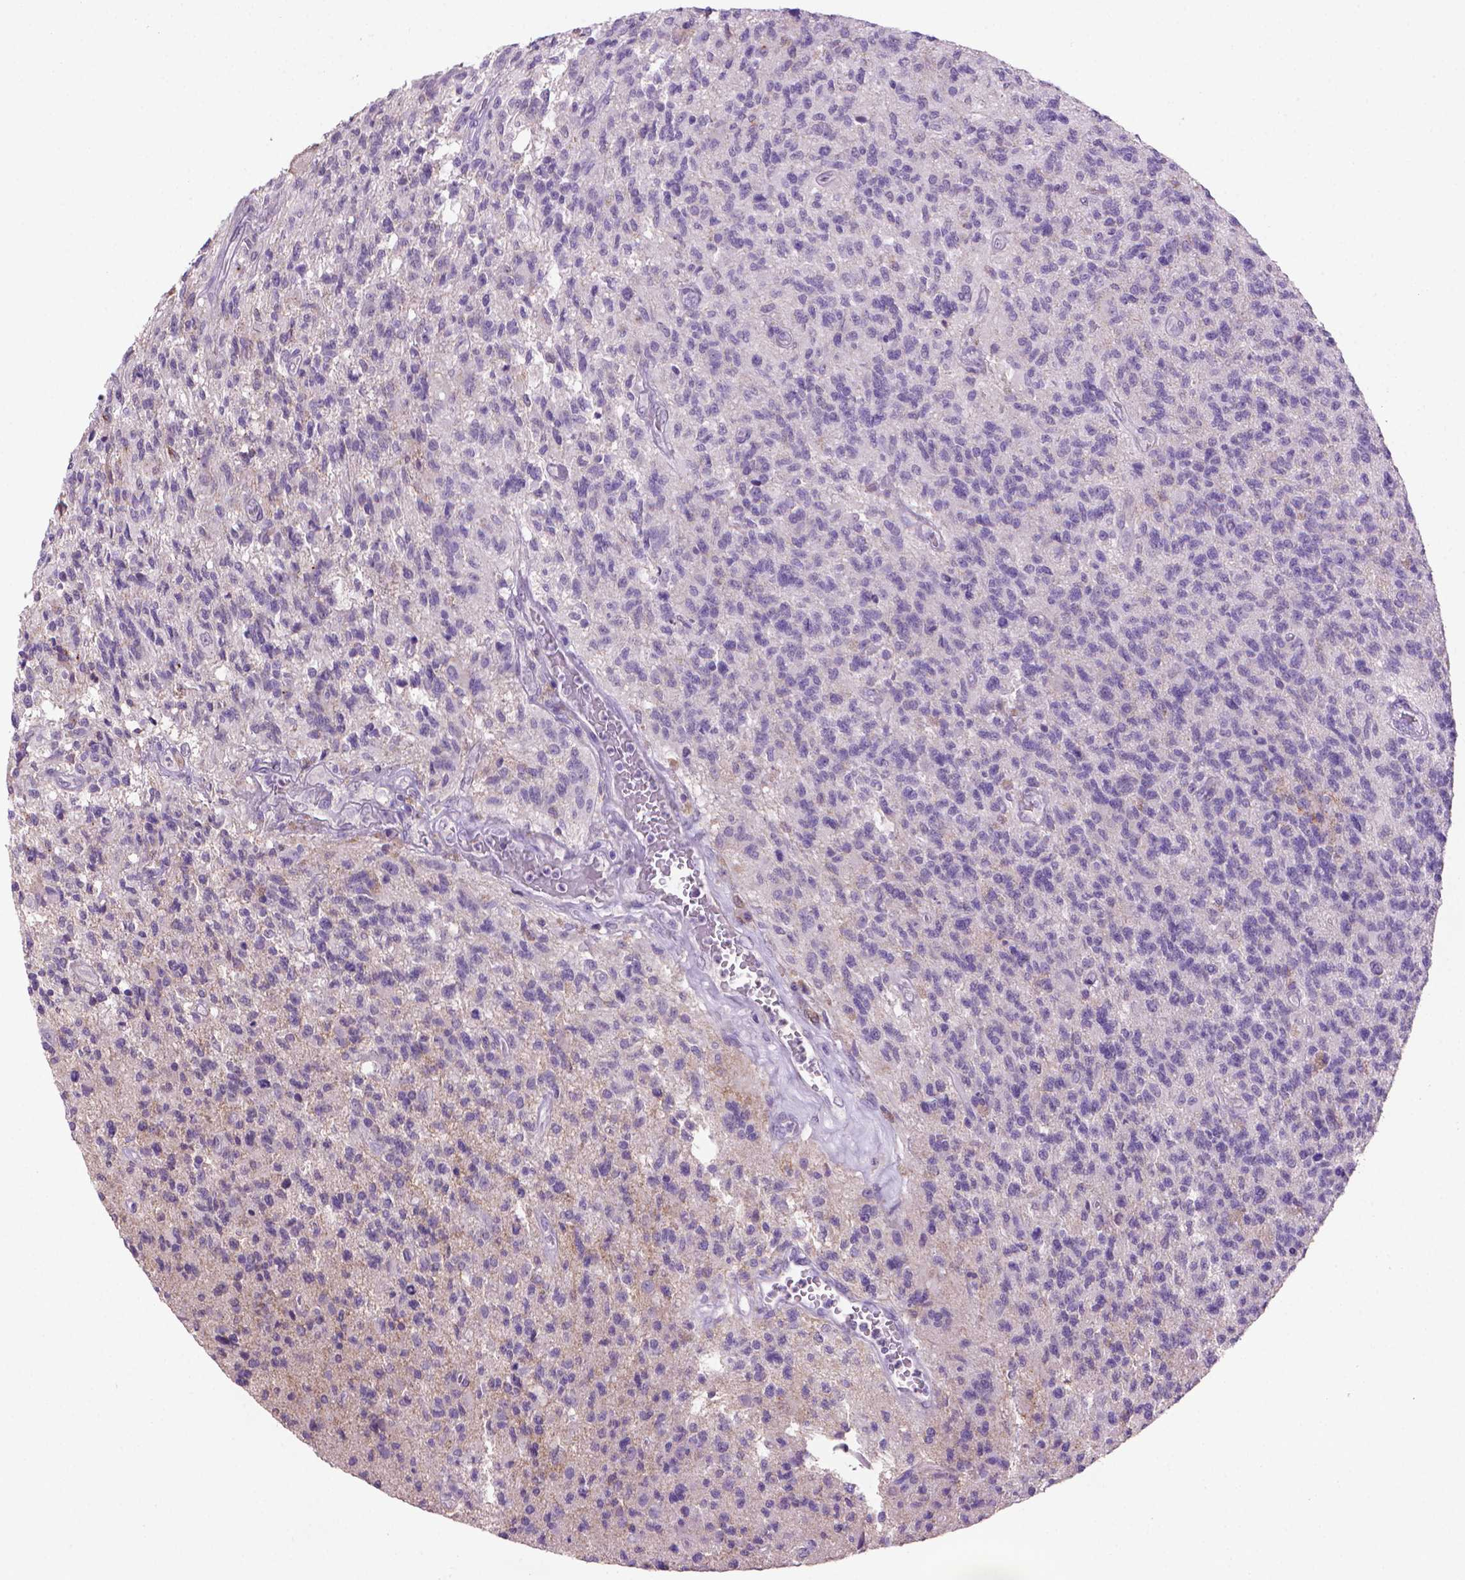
{"staining": {"intensity": "negative", "quantity": "none", "location": "none"}, "tissue": "glioma", "cell_type": "Tumor cells", "image_type": "cancer", "snomed": [{"axis": "morphology", "description": "Glioma, malignant, High grade"}, {"axis": "topography", "description": "Brain"}], "caption": "High power microscopy image of an immunohistochemistry micrograph of glioma, revealing no significant expression in tumor cells. Nuclei are stained in blue.", "gene": "MUC1", "patient": {"sex": "male", "age": 56}}